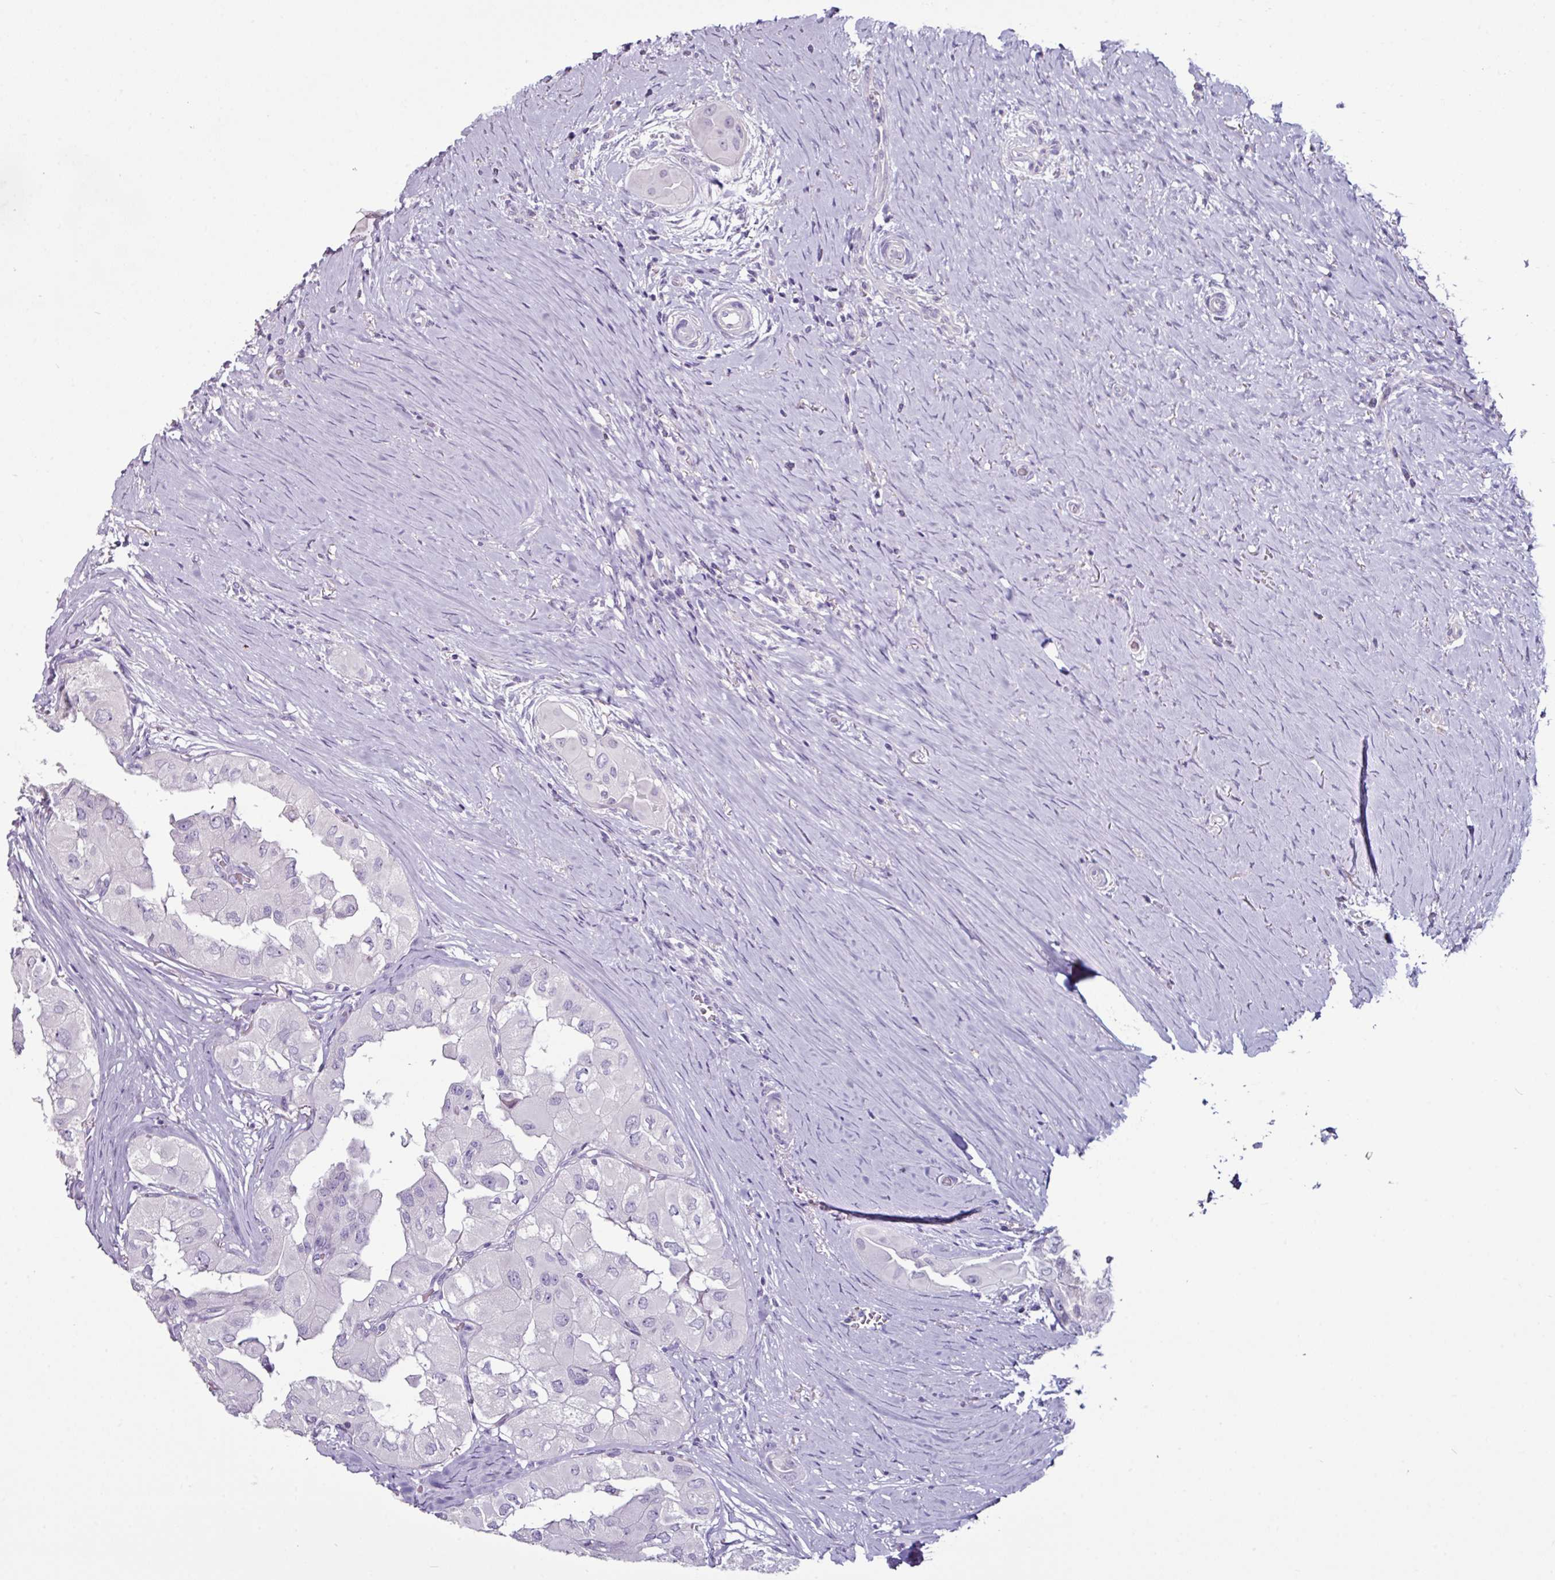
{"staining": {"intensity": "negative", "quantity": "none", "location": "none"}, "tissue": "thyroid cancer", "cell_type": "Tumor cells", "image_type": "cancer", "snomed": [{"axis": "morphology", "description": "Papillary adenocarcinoma, NOS"}, {"axis": "topography", "description": "Thyroid gland"}], "caption": "This histopathology image is of papillary adenocarcinoma (thyroid) stained with IHC to label a protein in brown with the nuclei are counter-stained blue. There is no staining in tumor cells. Brightfield microscopy of immunohistochemistry (IHC) stained with DAB (brown) and hematoxylin (blue), captured at high magnification.", "gene": "GLP2R", "patient": {"sex": "female", "age": 59}}